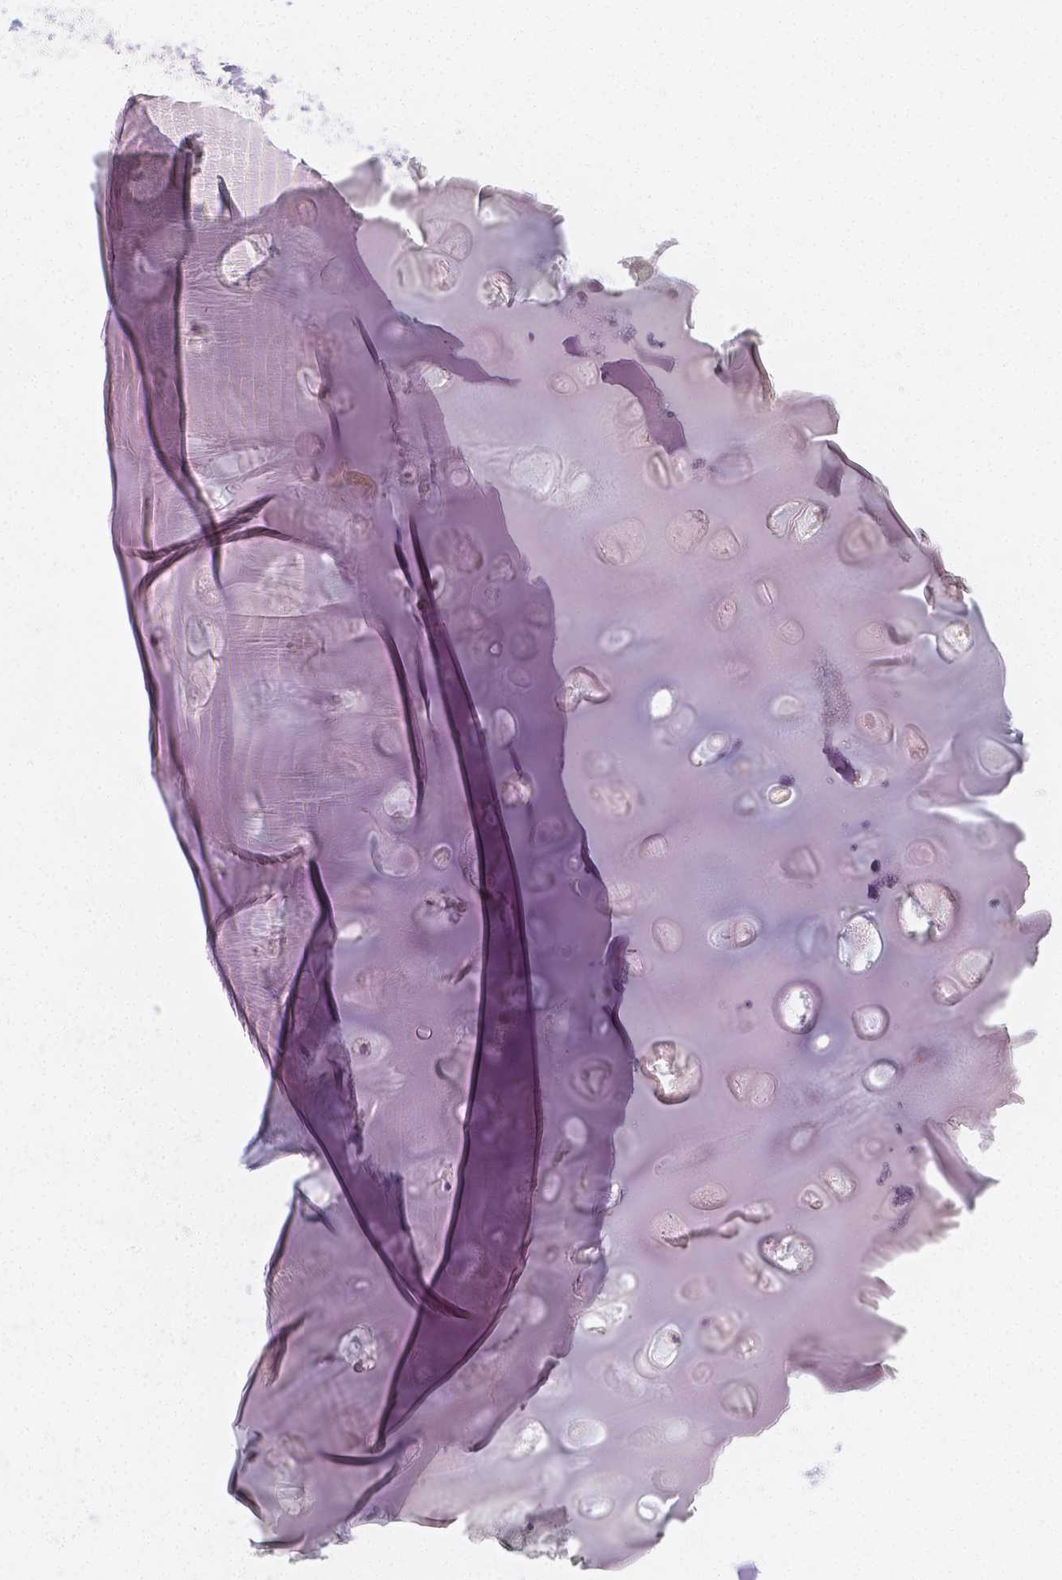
{"staining": {"intensity": "negative", "quantity": "none", "location": "none"}, "tissue": "adipose tissue", "cell_type": "Adipocytes", "image_type": "normal", "snomed": [{"axis": "morphology", "description": "Normal tissue, NOS"}, {"axis": "morphology", "description": "Squamous cell carcinoma, NOS"}, {"axis": "topography", "description": "Cartilage tissue"}, {"axis": "topography", "description": "Bronchus"}, {"axis": "topography", "description": "Lung"}], "caption": "The IHC micrograph has no significant expression in adipocytes of adipose tissue. The staining was performed using DAB to visualize the protein expression in brown, while the nuclei were stained in blue with hematoxylin (Magnification: 20x).", "gene": "THY1", "patient": {"sex": "male", "age": 66}}